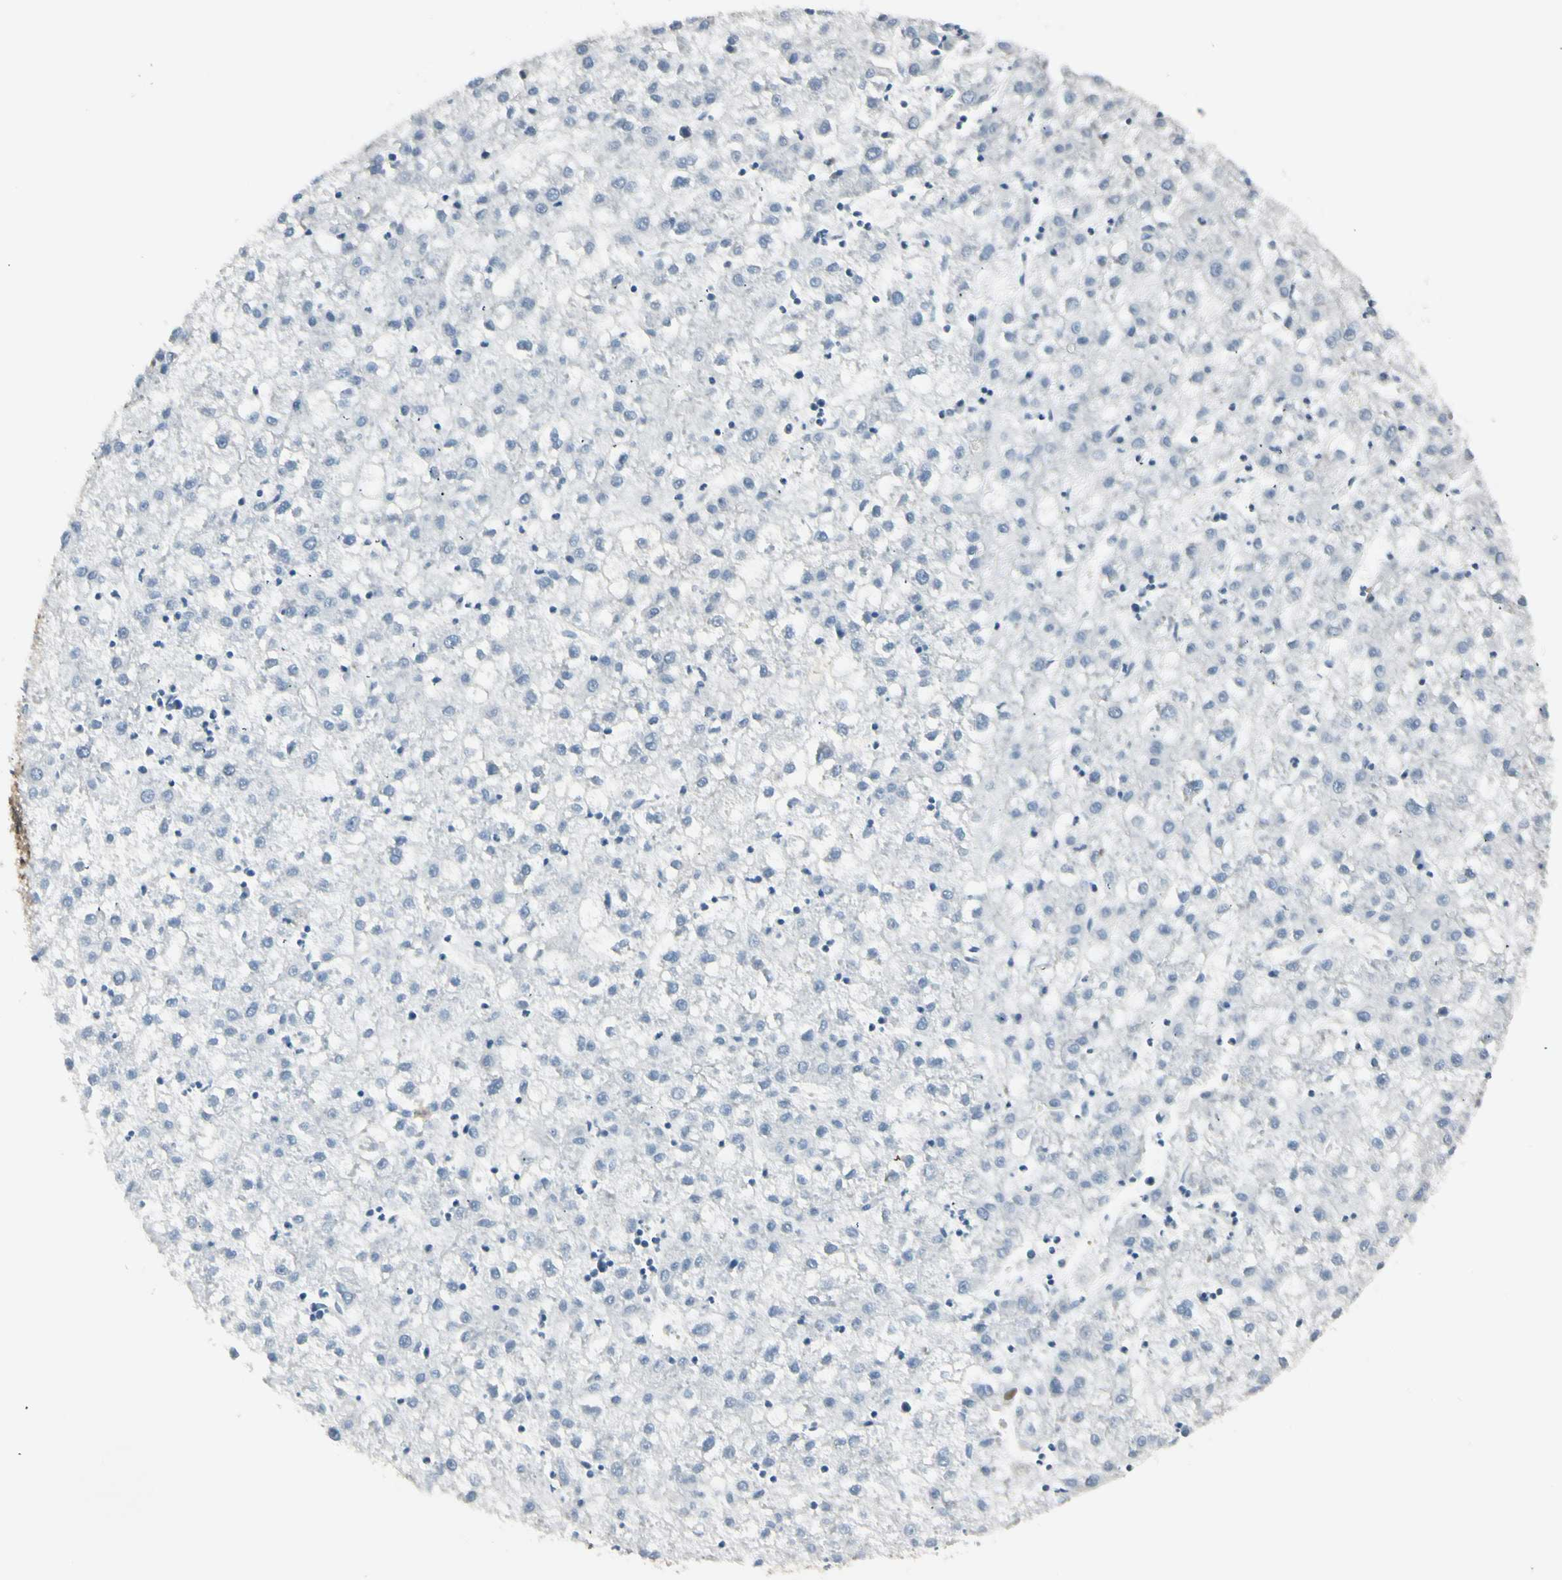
{"staining": {"intensity": "negative", "quantity": "none", "location": "none"}, "tissue": "liver cancer", "cell_type": "Tumor cells", "image_type": "cancer", "snomed": [{"axis": "morphology", "description": "Carcinoma, Hepatocellular, NOS"}, {"axis": "topography", "description": "Liver"}], "caption": "A high-resolution micrograph shows IHC staining of hepatocellular carcinoma (liver), which demonstrates no significant expression in tumor cells. (Immunohistochemistry (ihc), brightfield microscopy, high magnification).", "gene": "OXSR1", "patient": {"sex": "male", "age": 72}}